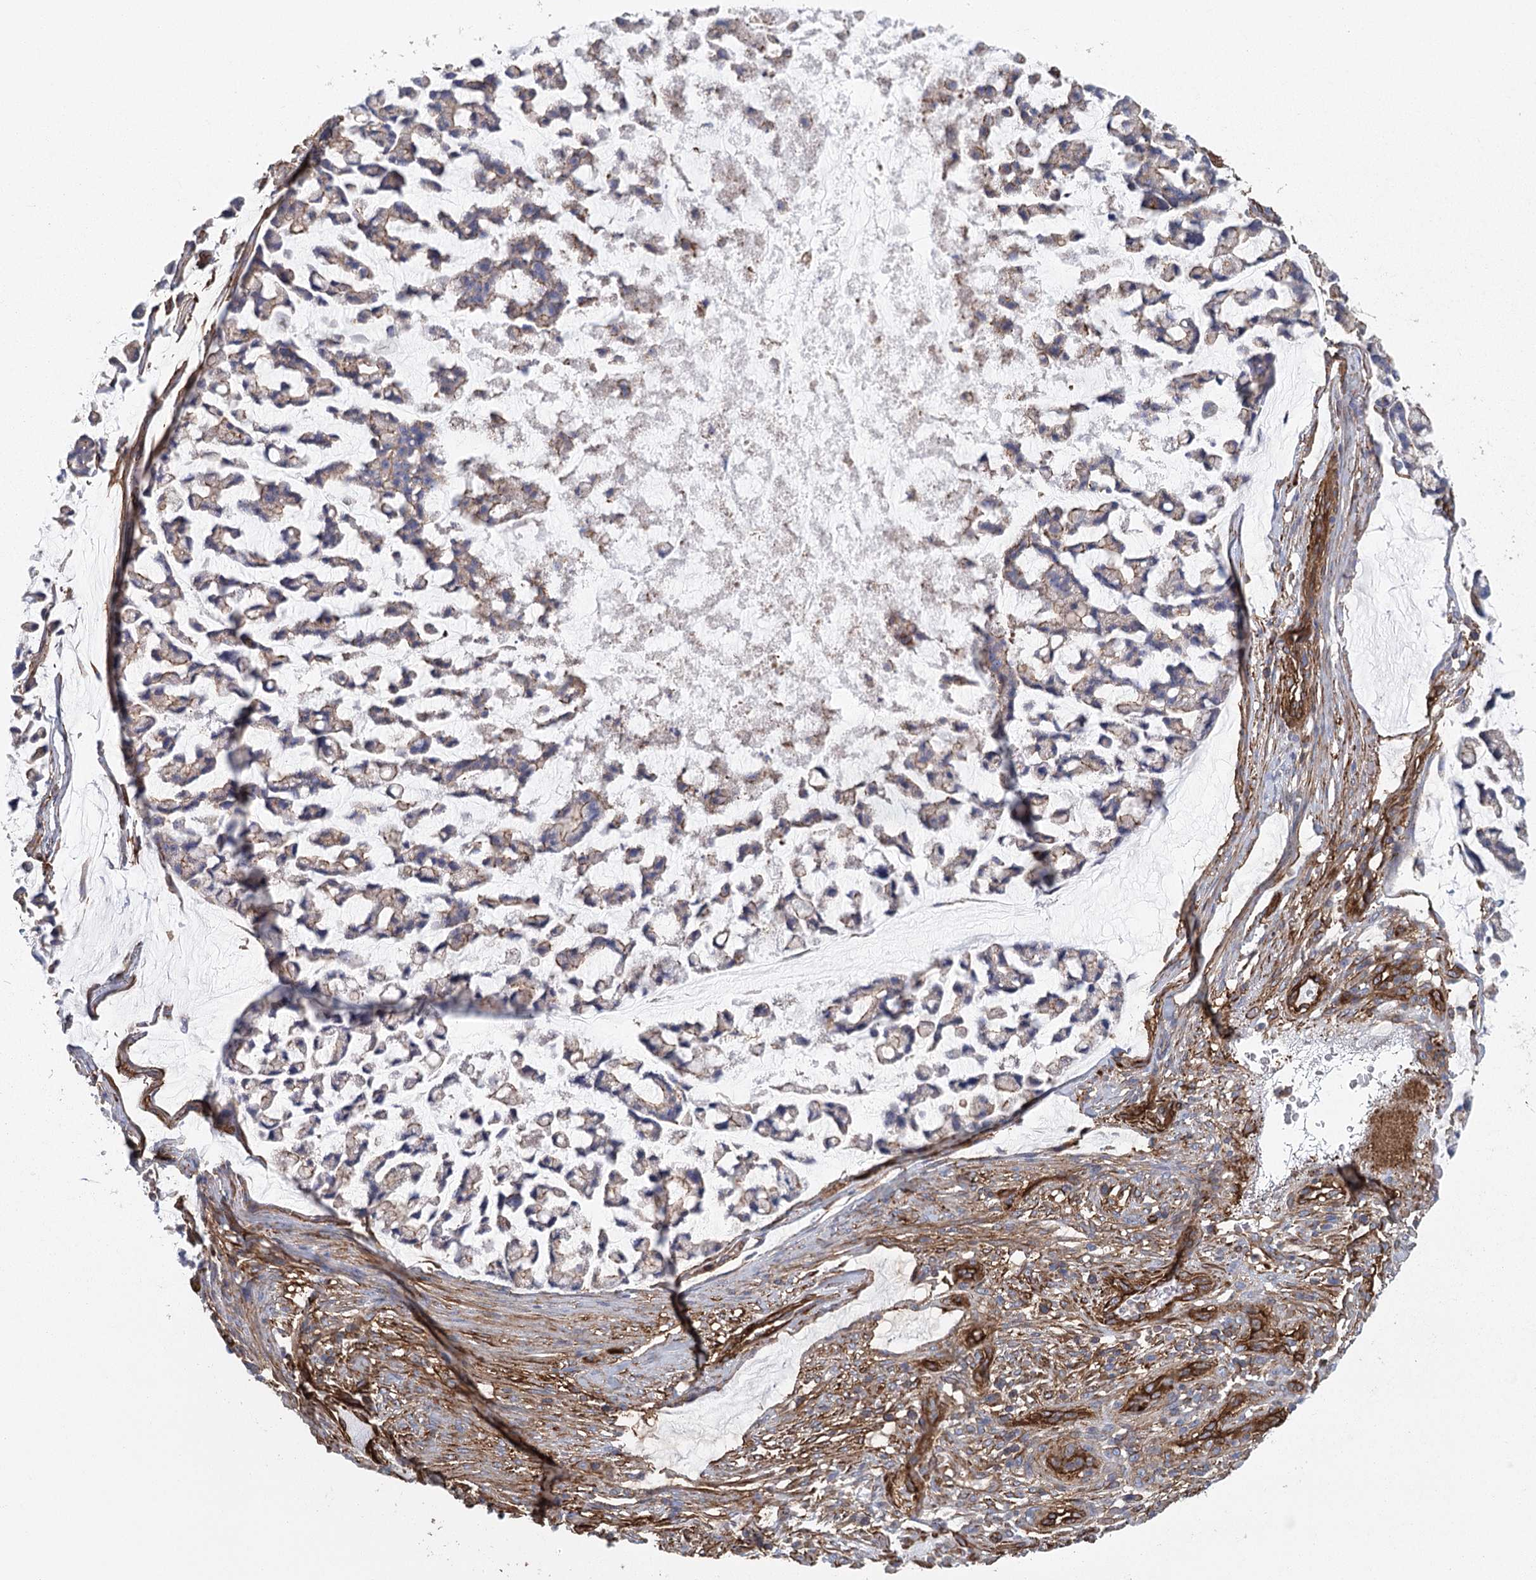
{"staining": {"intensity": "weak", "quantity": ">75%", "location": "cytoplasmic/membranous"}, "tissue": "stomach cancer", "cell_type": "Tumor cells", "image_type": "cancer", "snomed": [{"axis": "morphology", "description": "Adenocarcinoma, NOS"}, {"axis": "topography", "description": "Stomach, lower"}], "caption": "A low amount of weak cytoplasmic/membranous expression is identified in about >75% of tumor cells in stomach adenocarcinoma tissue.", "gene": "IFT46", "patient": {"sex": "male", "age": 67}}